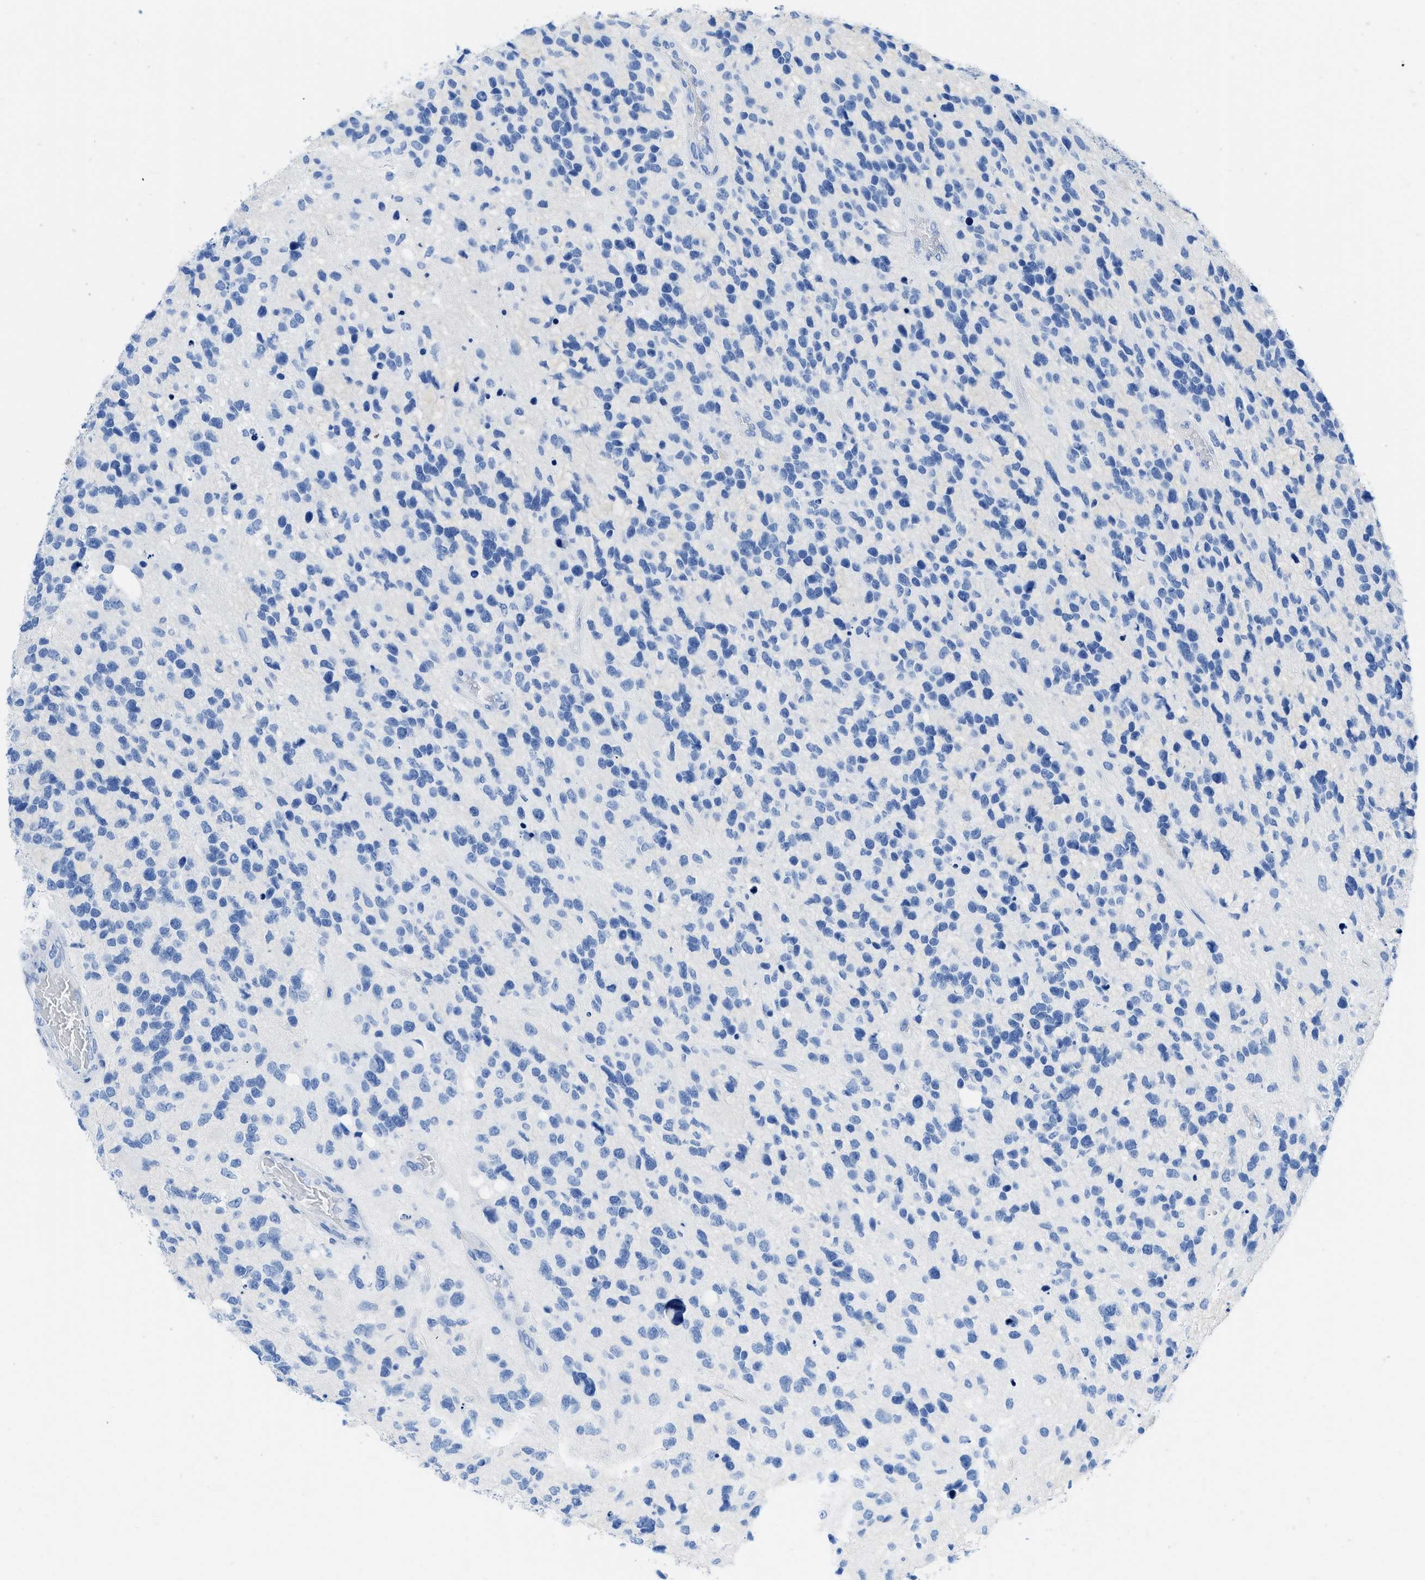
{"staining": {"intensity": "negative", "quantity": "none", "location": "none"}, "tissue": "glioma", "cell_type": "Tumor cells", "image_type": "cancer", "snomed": [{"axis": "morphology", "description": "Glioma, malignant, High grade"}, {"axis": "topography", "description": "Brain"}], "caption": "Immunohistochemistry of high-grade glioma (malignant) reveals no positivity in tumor cells.", "gene": "COL3A1", "patient": {"sex": "female", "age": 58}}